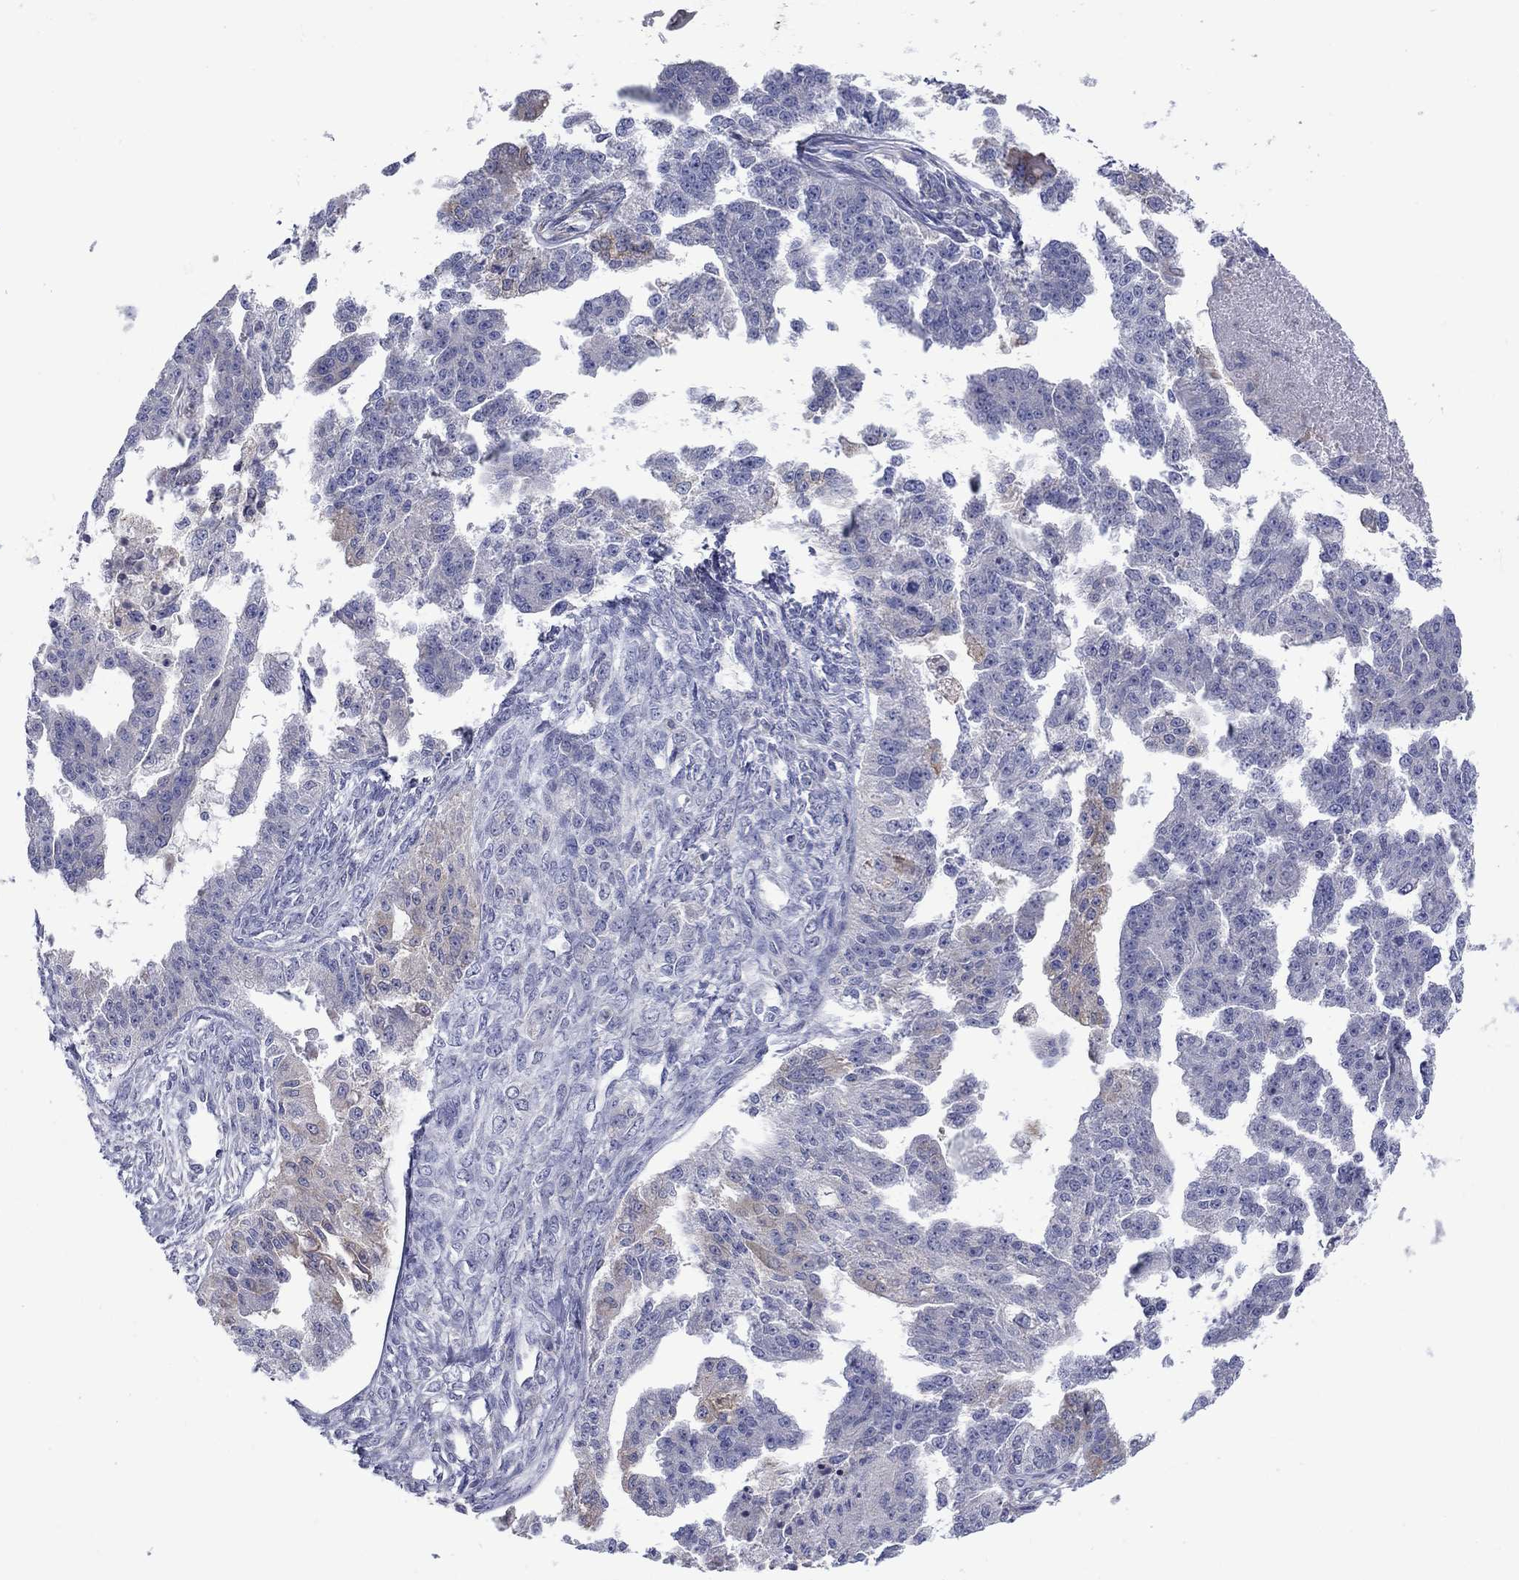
{"staining": {"intensity": "weak", "quantity": "<25%", "location": "cytoplasmic/membranous"}, "tissue": "ovarian cancer", "cell_type": "Tumor cells", "image_type": "cancer", "snomed": [{"axis": "morphology", "description": "Cystadenocarcinoma, serous, NOS"}, {"axis": "topography", "description": "Ovary"}], "caption": "DAB immunohistochemical staining of human ovarian cancer shows no significant positivity in tumor cells.", "gene": "TMPRSS11A", "patient": {"sex": "female", "age": 58}}